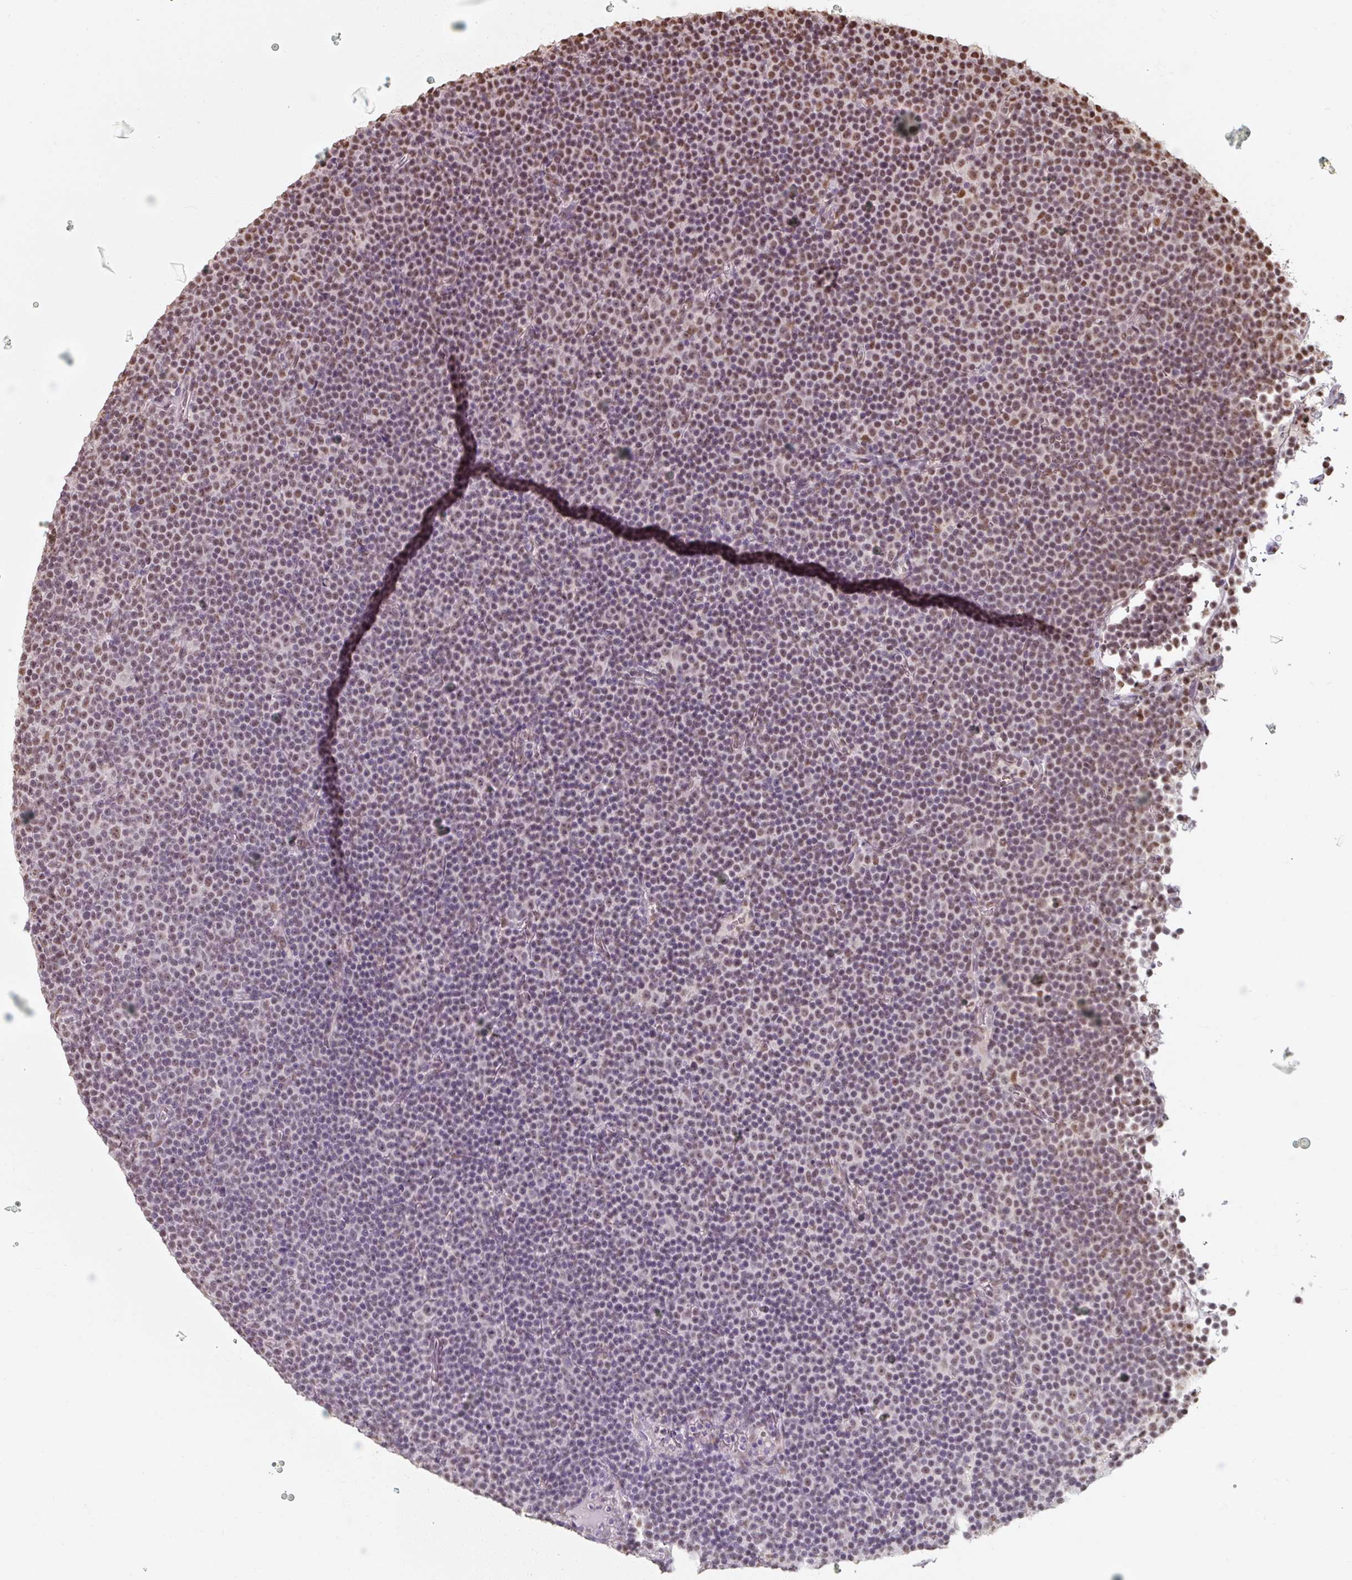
{"staining": {"intensity": "moderate", "quantity": "<25%", "location": "nuclear"}, "tissue": "lymphoma", "cell_type": "Tumor cells", "image_type": "cancer", "snomed": [{"axis": "morphology", "description": "Malignant lymphoma, non-Hodgkin's type, Low grade"}, {"axis": "topography", "description": "Lymph node"}], "caption": "Protein positivity by immunohistochemistry (IHC) displays moderate nuclear staining in about <25% of tumor cells in malignant lymphoma, non-Hodgkin's type (low-grade).", "gene": "ZFTRAF1", "patient": {"sex": "female", "age": 67}}